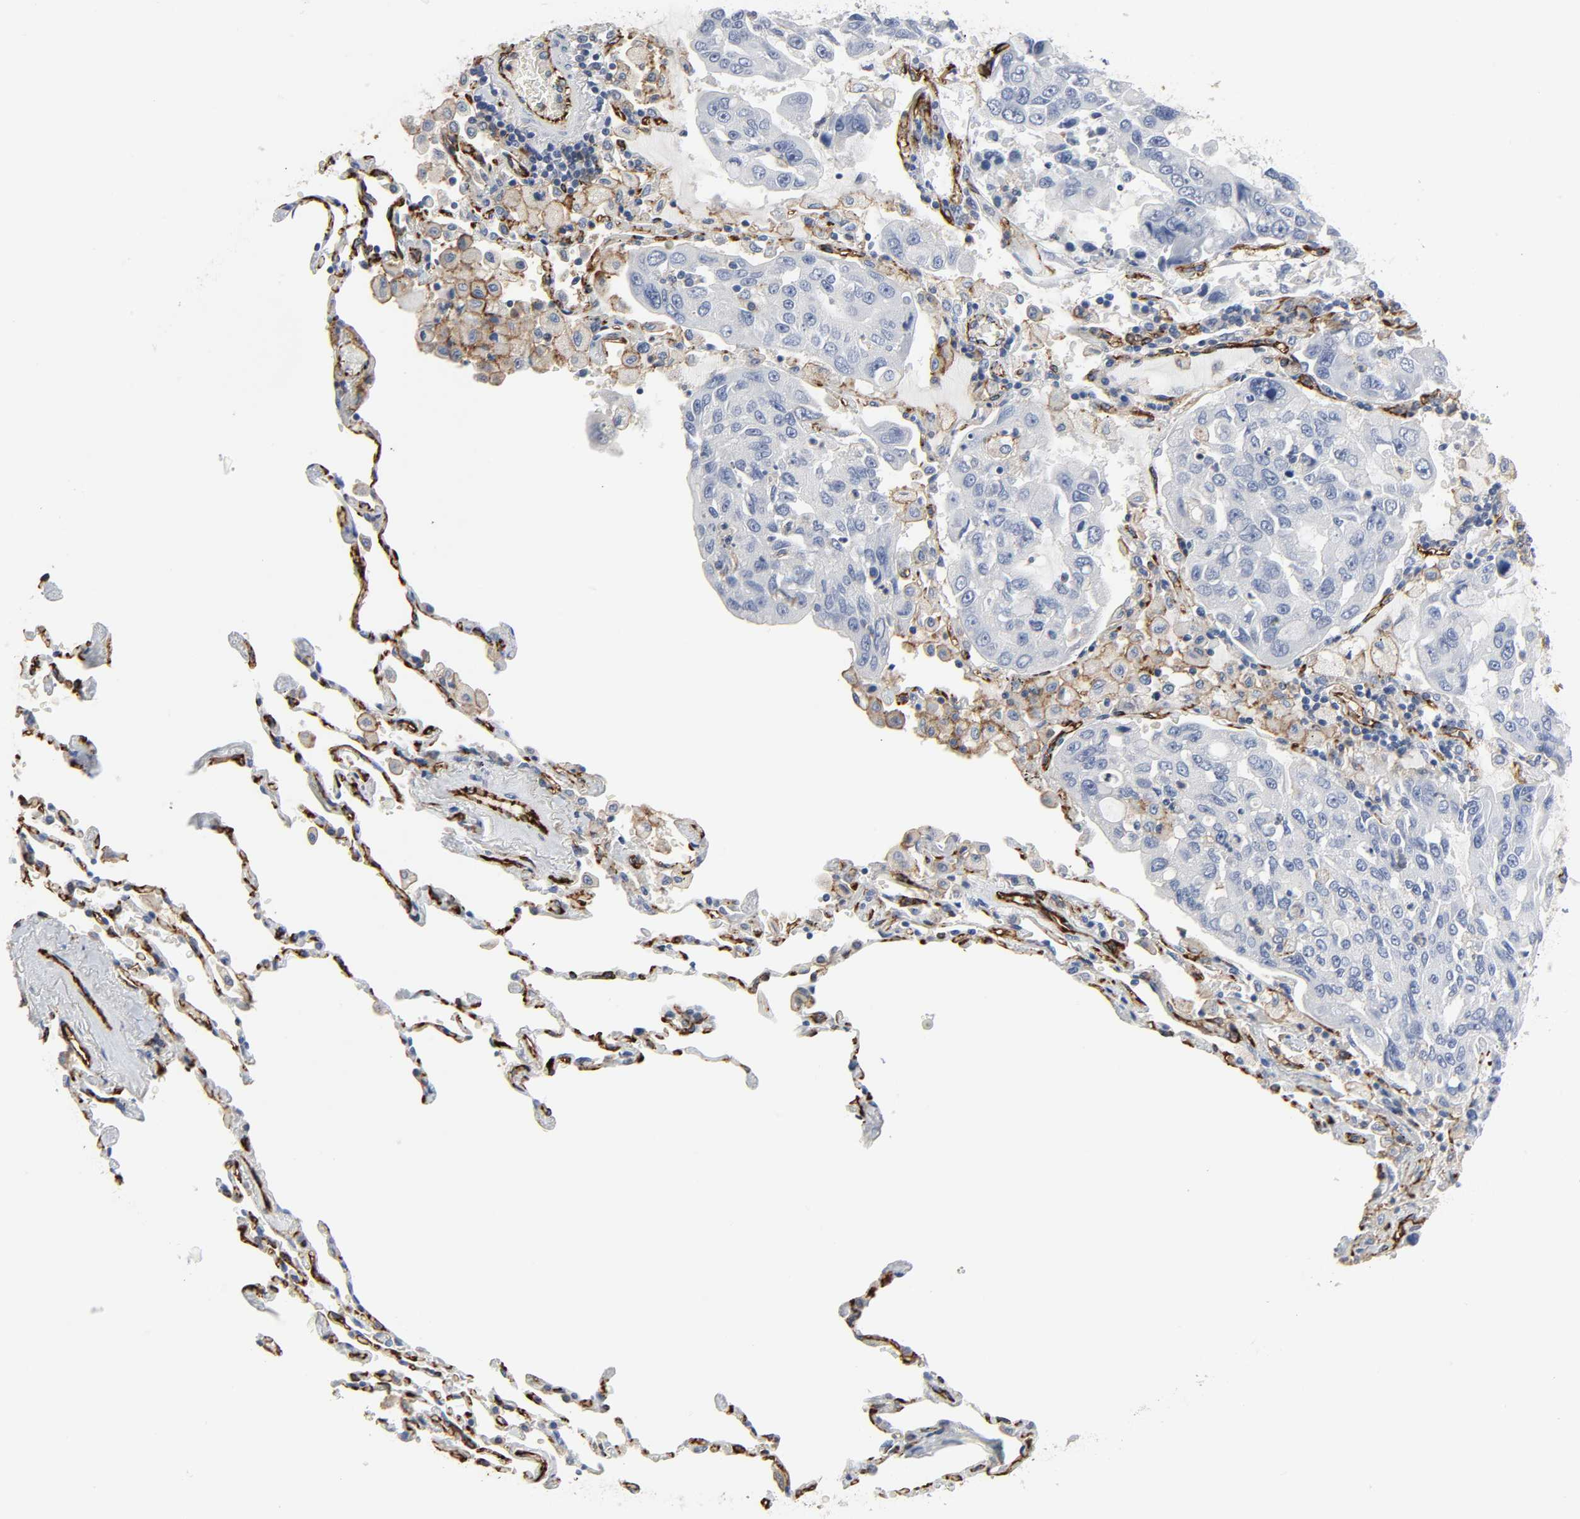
{"staining": {"intensity": "negative", "quantity": "none", "location": "none"}, "tissue": "lung cancer", "cell_type": "Tumor cells", "image_type": "cancer", "snomed": [{"axis": "morphology", "description": "Adenocarcinoma, NOS"}, {"axis": "topography", "description": "Lung"}], "caption": "Immunohistochemistry histopathology image of human lung adenocarcinoma stained for a protein (brown), which exhibits no positivity in tumor cells.", "gene": "PECAM1", "patient": {"sex": "male", "age": 64}}